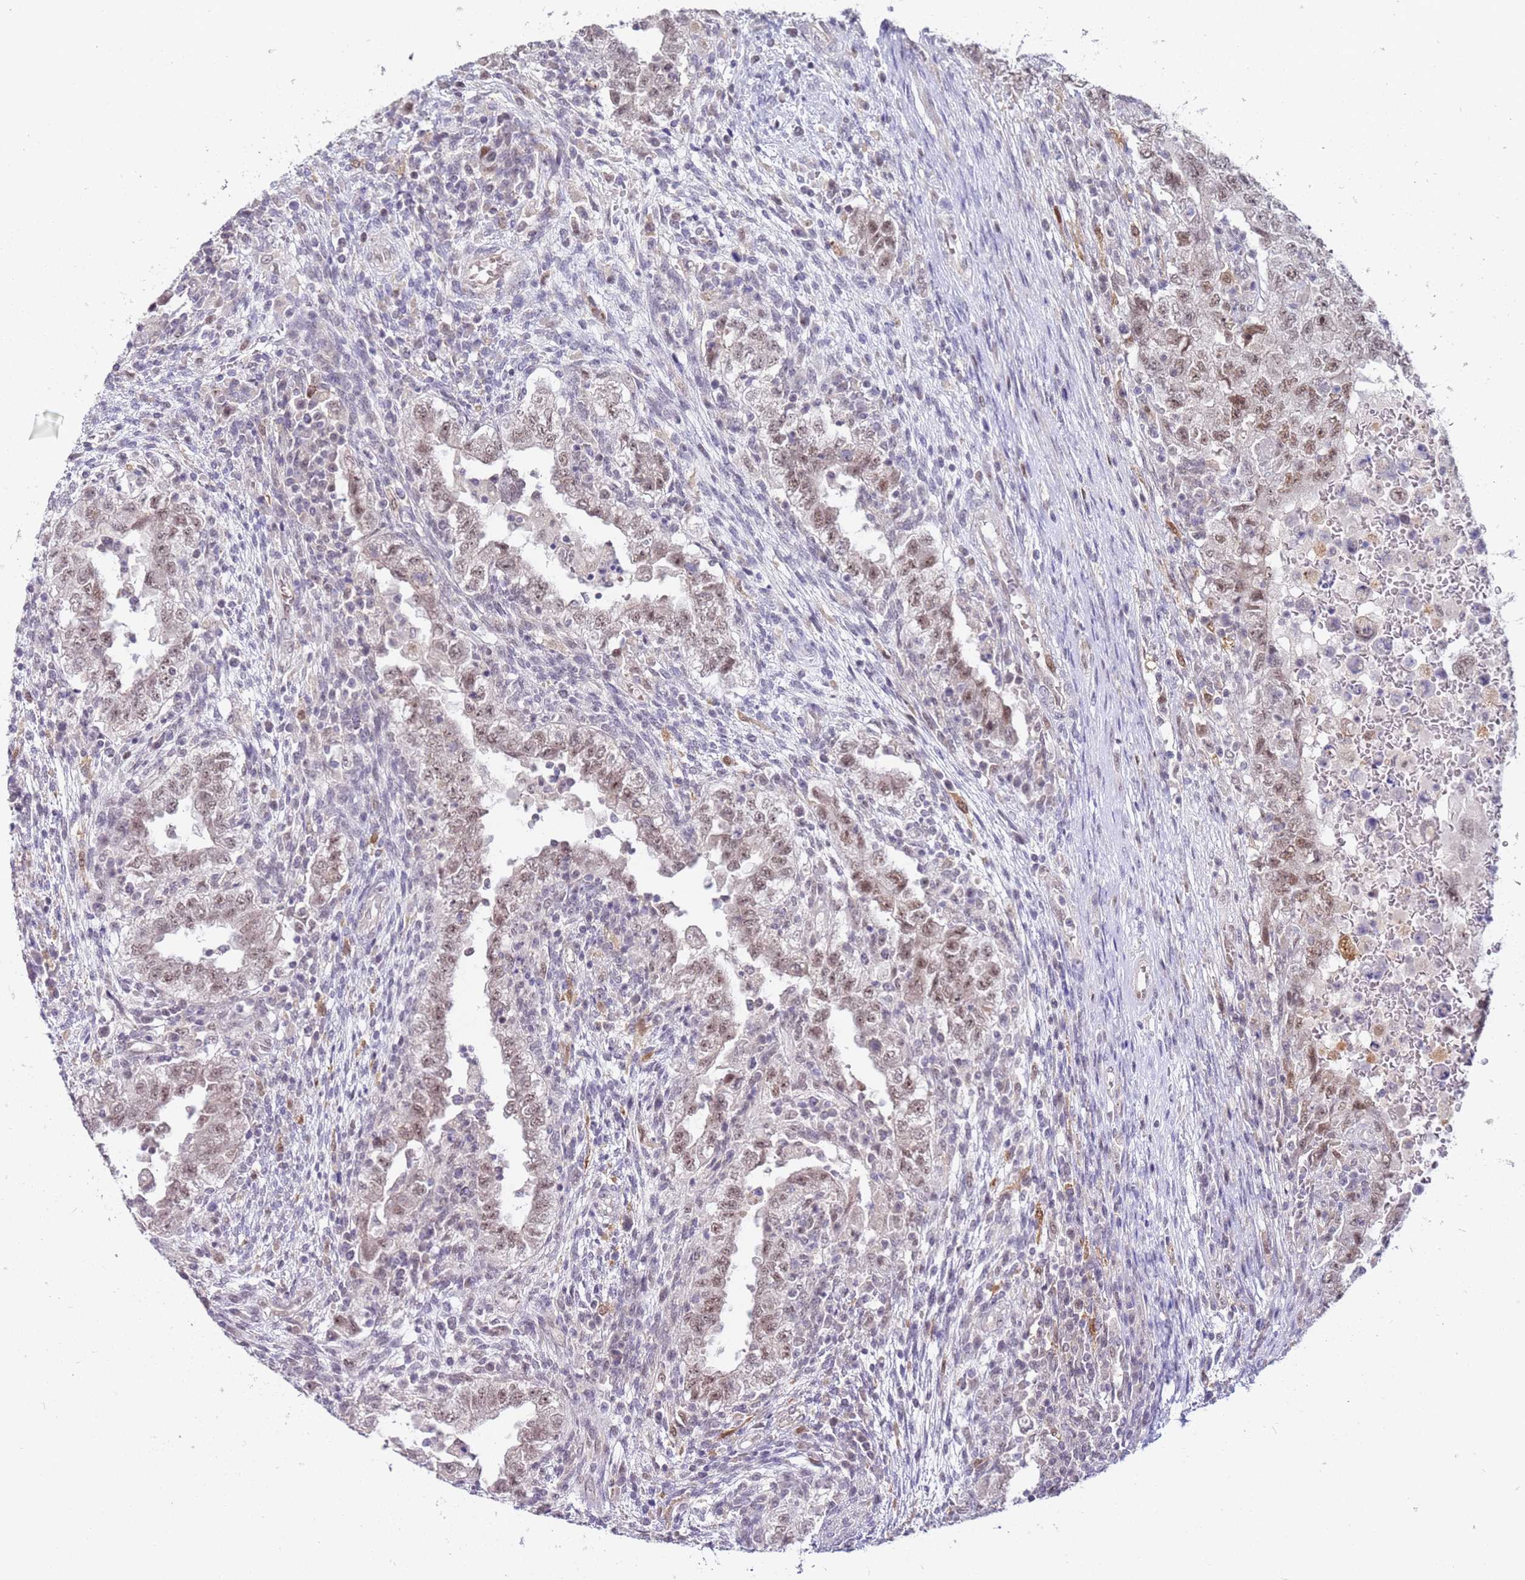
{"staining": {"intensity": "weak", "quantity": ">75%", "location": "nuclear"}, "tissue": "testis cancer", "cell_type": "Tumor cells", "image_type": "cancer", "snomed": [{"axis": "morphology", "description": "Carcinoma, Embryonal, NOS"}, {"axis": "topography", "description": "Testis"}], "caption": "An image showing weak nuclear positivity in approximately >75% of tumor cells in testis embryonal carcinoma, as visualized by brown immunohistochemical staining.", "gene": "LGALSL", "patient": {"sex": "male", "age": 26}}